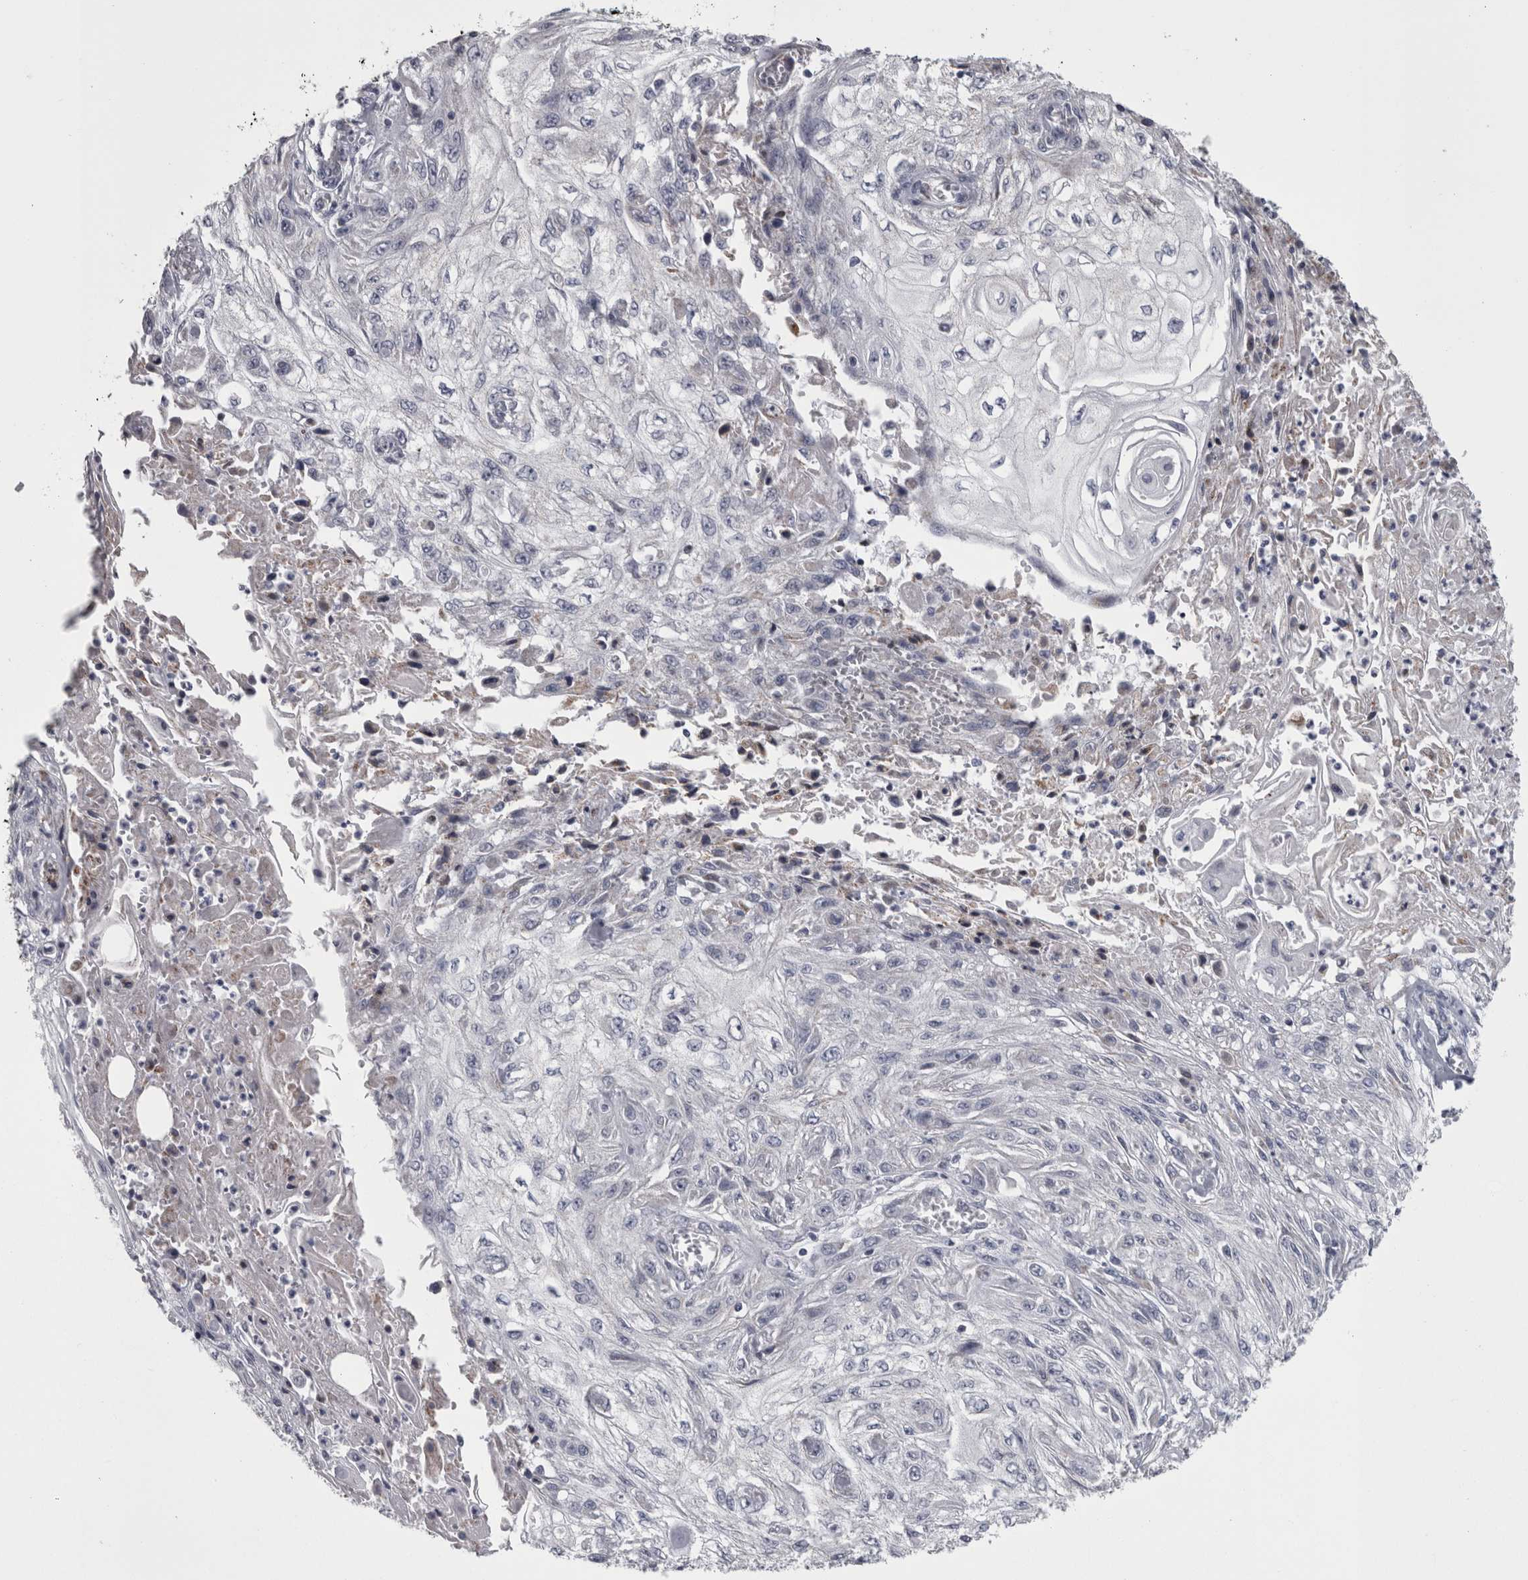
{"staining": {"intensity": "negative", "quantity": "none", "location": "none"}, "tissue": "skin cancer", "cell_type": "Tumor cells", "image_type": "cancer", "snomed": [{"axis": "morphology", "description": "Squamous cell carcinoma, NOS"}, {"axis": "morphology", "description": "Squamous cell carcinoma, metastatic, NOS"}, {"axis": "topography", "description": "Skin"}, {"axis": "topography", "description": "Lymph node"}], "caption": "Immunohistochemistry (IHC) image of neoplastic tissue: human skin cancer stained with DAB (3,3'-diaminobenzidine) displays no significant protein positivity in tumor cells.", "gene": "DBT", "patient": {"sex": "male", "age": 75}}